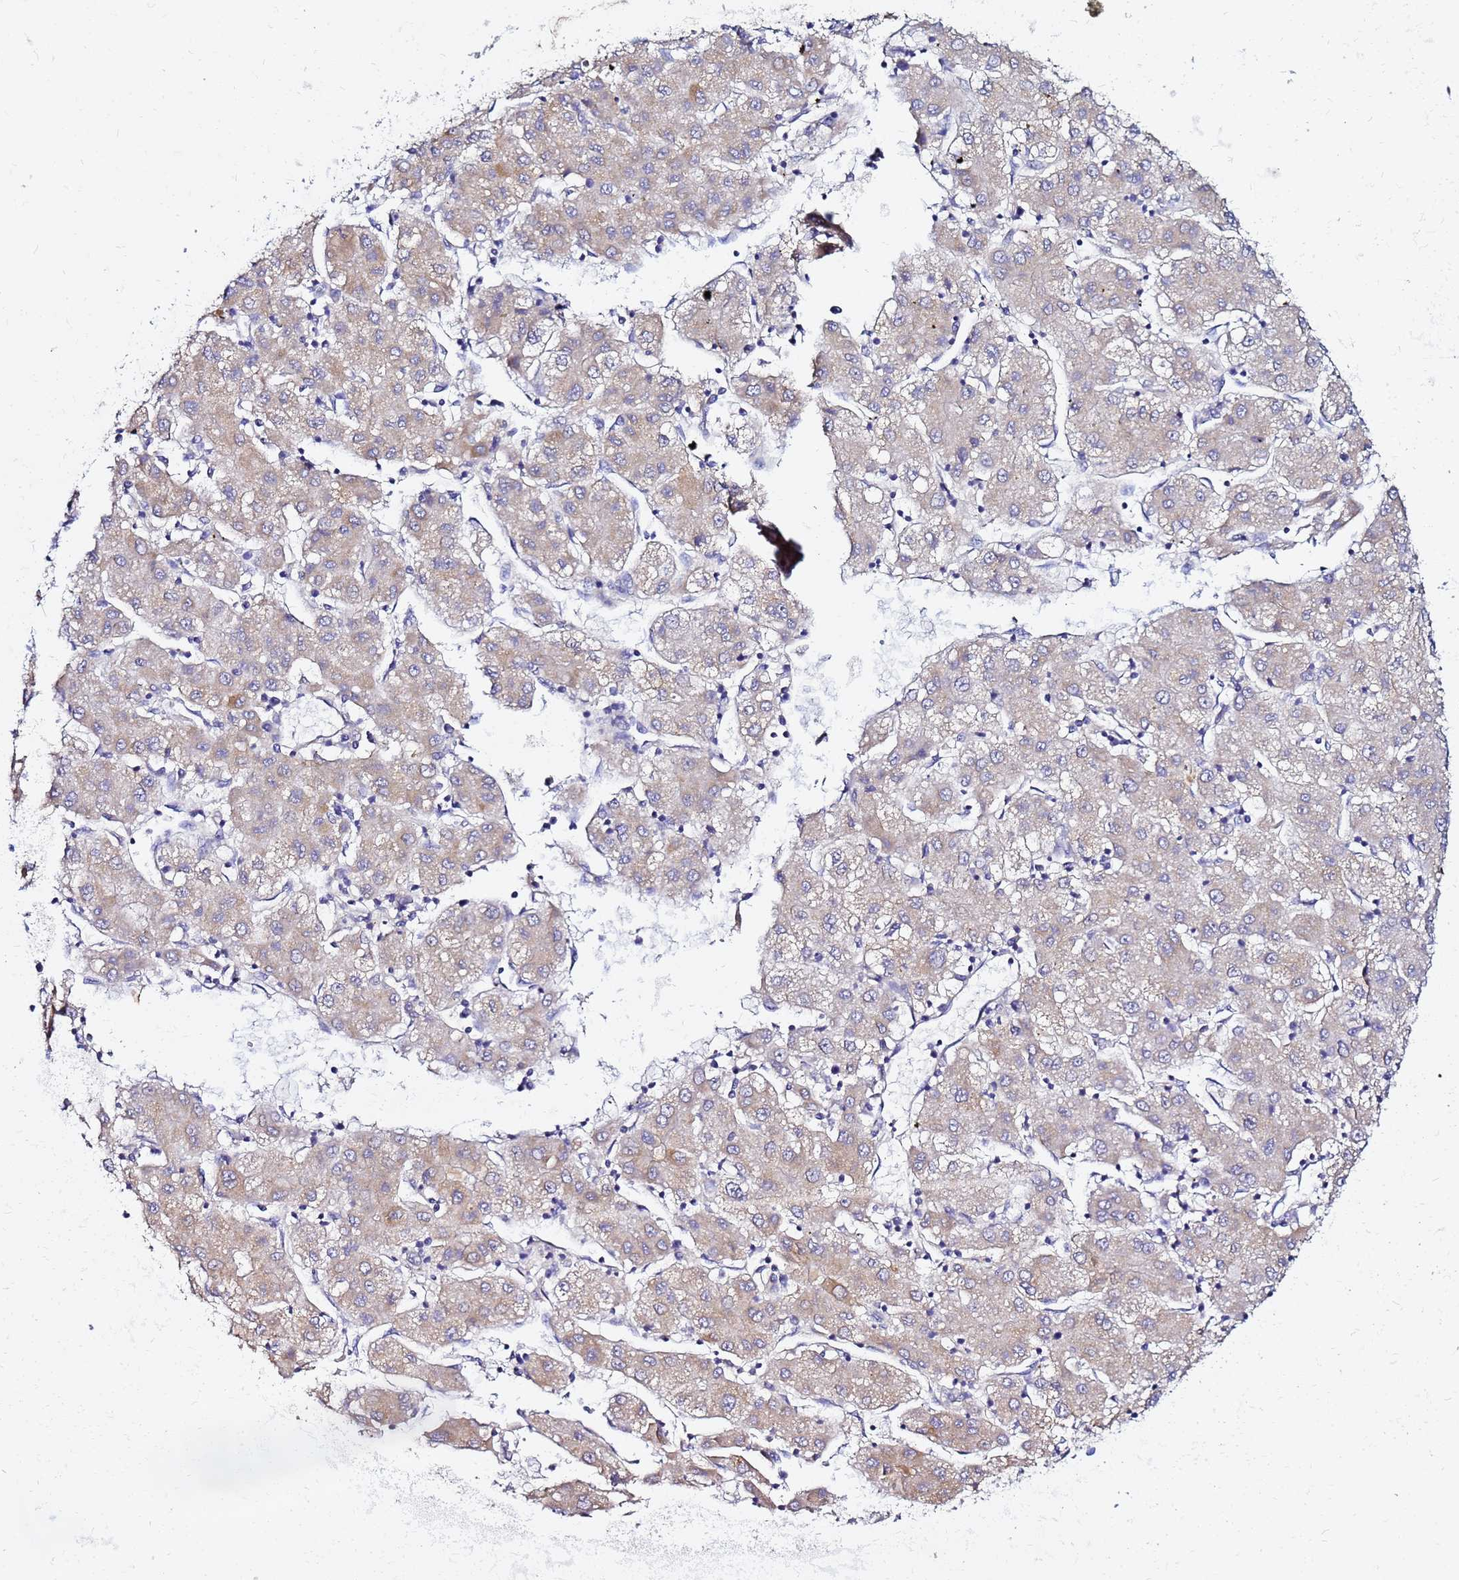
{"staining": {"intensity": "weak", "quantity": "25%-75%", "location": "cytoplasmic/membranous"}, "tissue": "liver cancer", "cell_type": "Tumor cells", "image_type": "cancer", "snomed": [{"axis": "morphology", "description": "Carcinoma, Hepatocellular, NOS"}, {"axis": "topography", "description": "Liver"}], "caption": "This photomicrograph displays liver cancer stained with immunohistochemistry (IHC) to label a protein in brown. The cytoplasmic/membranous of tumor cells show weak positivity for the protein. Nuclei are counter-stained blue.", "gene": "FAM183A", "patient": {"sex": "male", "age": 72}}